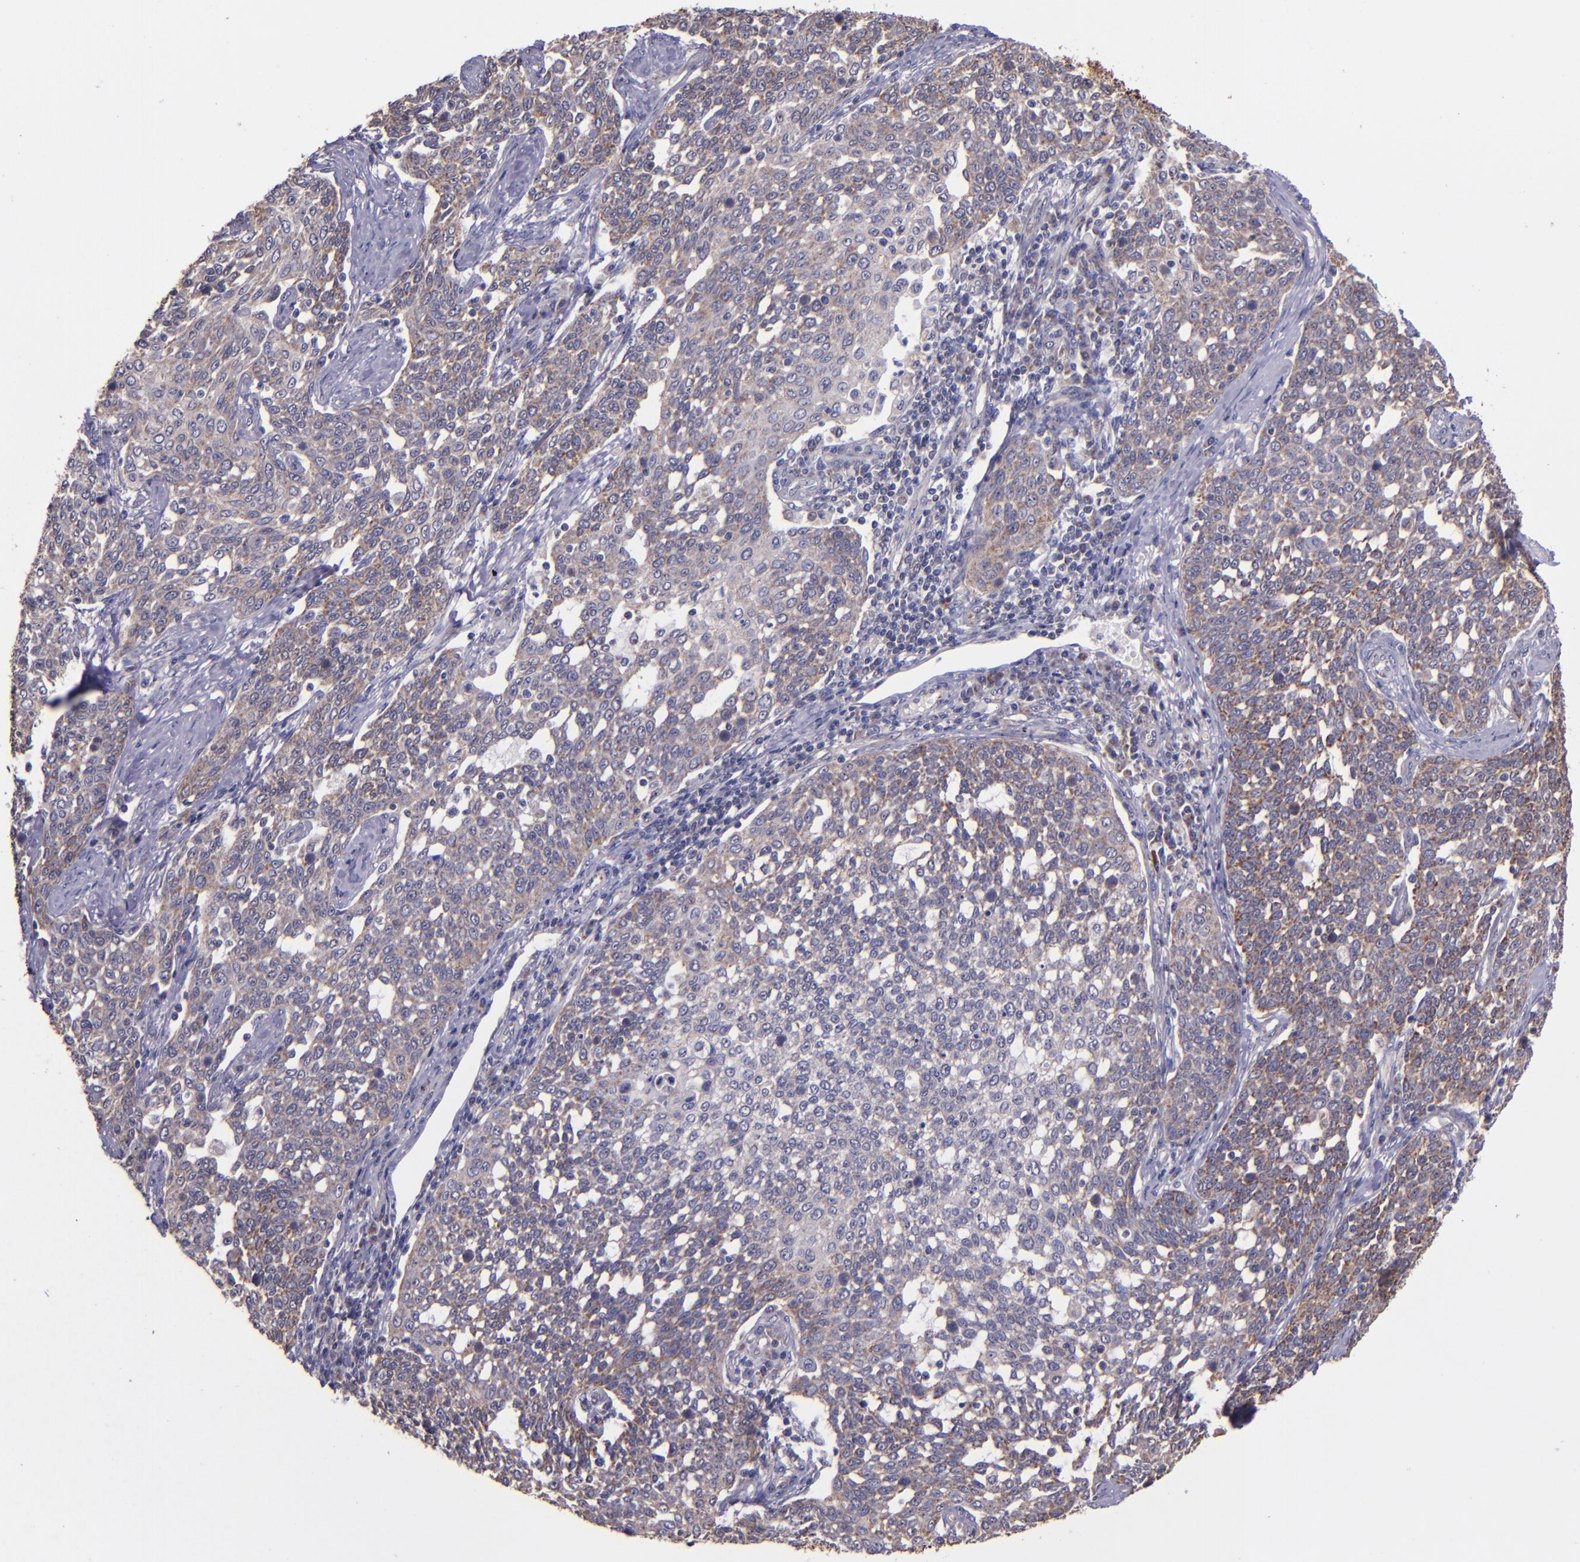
{"staining": {"intensity": "moderate", "quantity": ">75%", "location": "cytoplasmic/membranous"}, "tissue": "cervical cancer", "cell_type": "Tumor cells", "image_type": "cancer", "snomed": [{"axis": "morphology", "description": "Squamous cell carcinoma, NOS"}, {"axis": "topography", "description": "Cervix"}], "caption": "Immunohistochemical staining of squamous cell carcinoma (cervical) exhibits moderate cytoplasmic/membranous protein staining in approximately >75% of tumor cells. (brown staining indicates protein expression, while blue staining denotes nuclei).", "gene": "SHC1", "patient": {"sex": "female", "age": 34}}